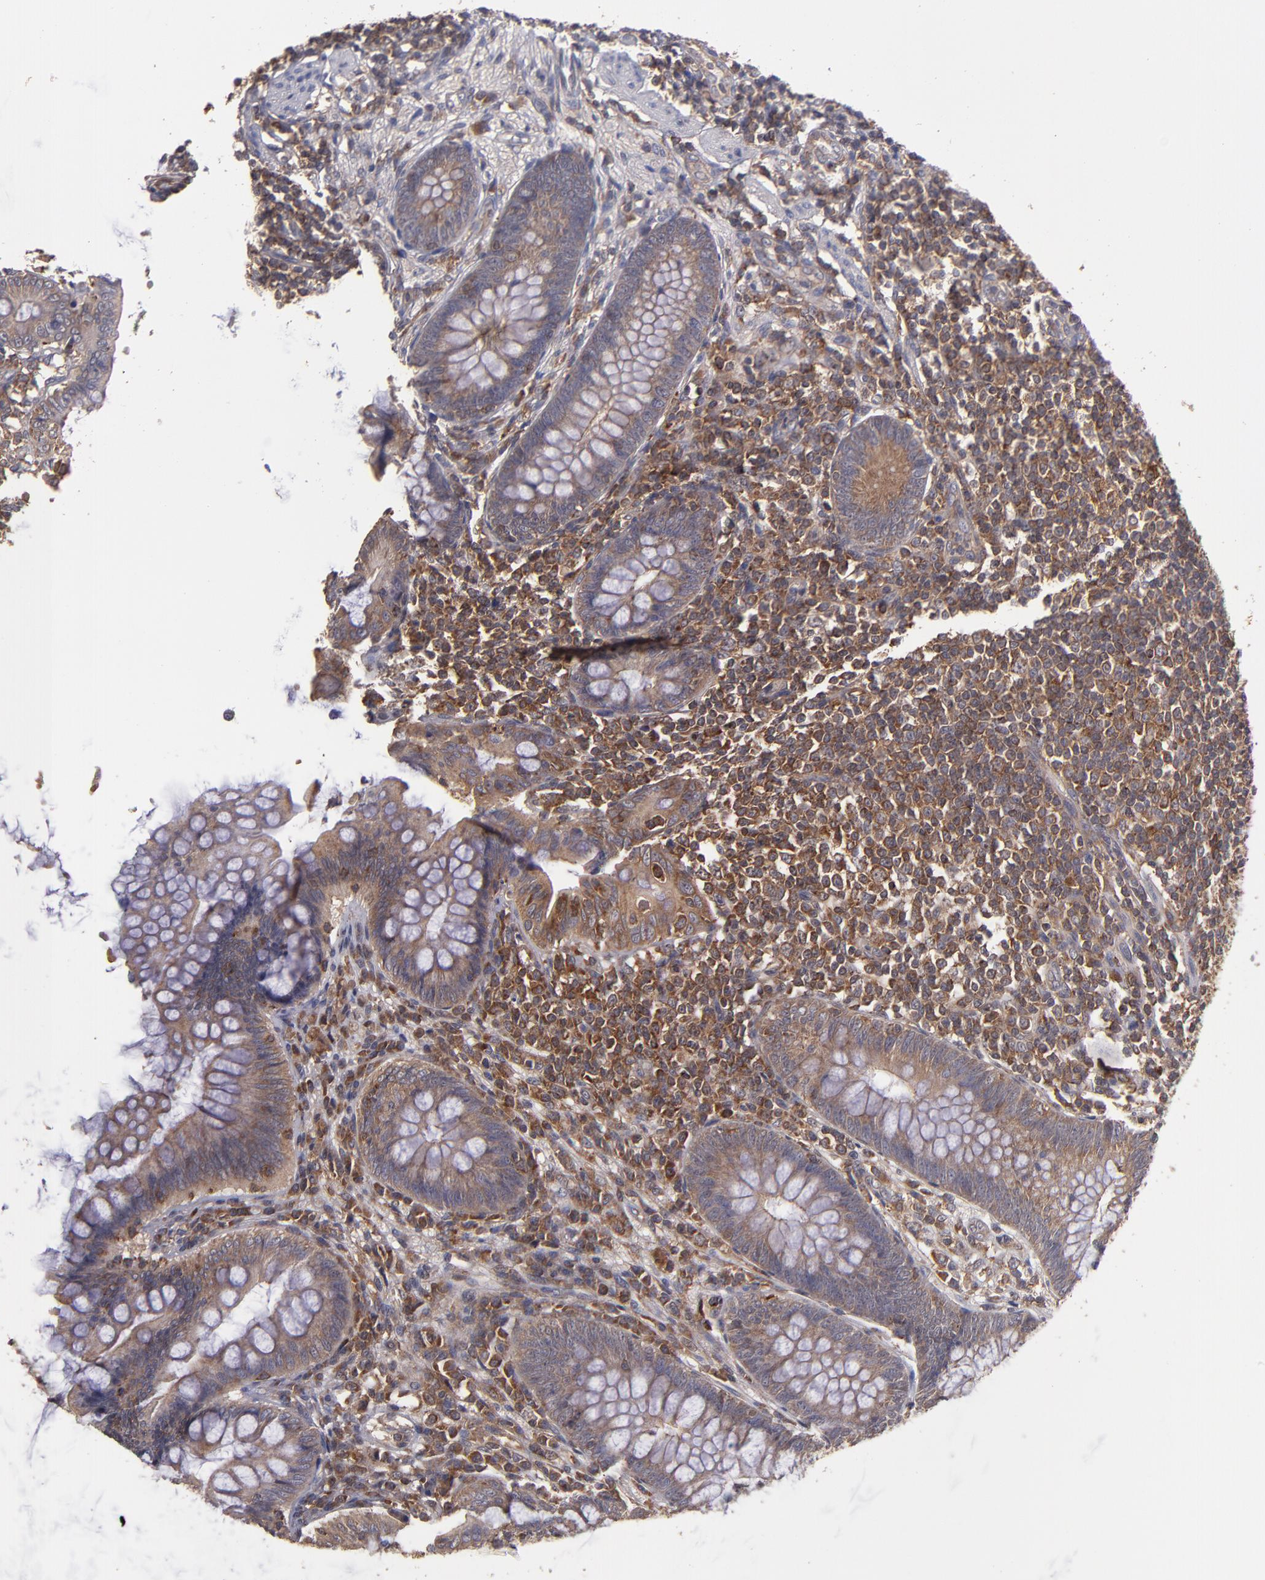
{"staining": {"intensity": "strong", "quantity": ">75%", "location": "cytoplasmic/membranous"}, "tissue": "appendix", "cell_type": "Glandular cells", "image_type": "normal", "snomed": [{"axis": "morphology", "description": "Normal tissue, NOS"}, {"axis": "topography", "description": "Appendix"}], "caption": "This is a micrograph of immunohistochemistry staining of unremarkable appendix, which shows strong positivity in the cytoplasmic/membranous of glandular cells.", "gene": "NF2", "patient": {"sex": "female", "age": 66}}